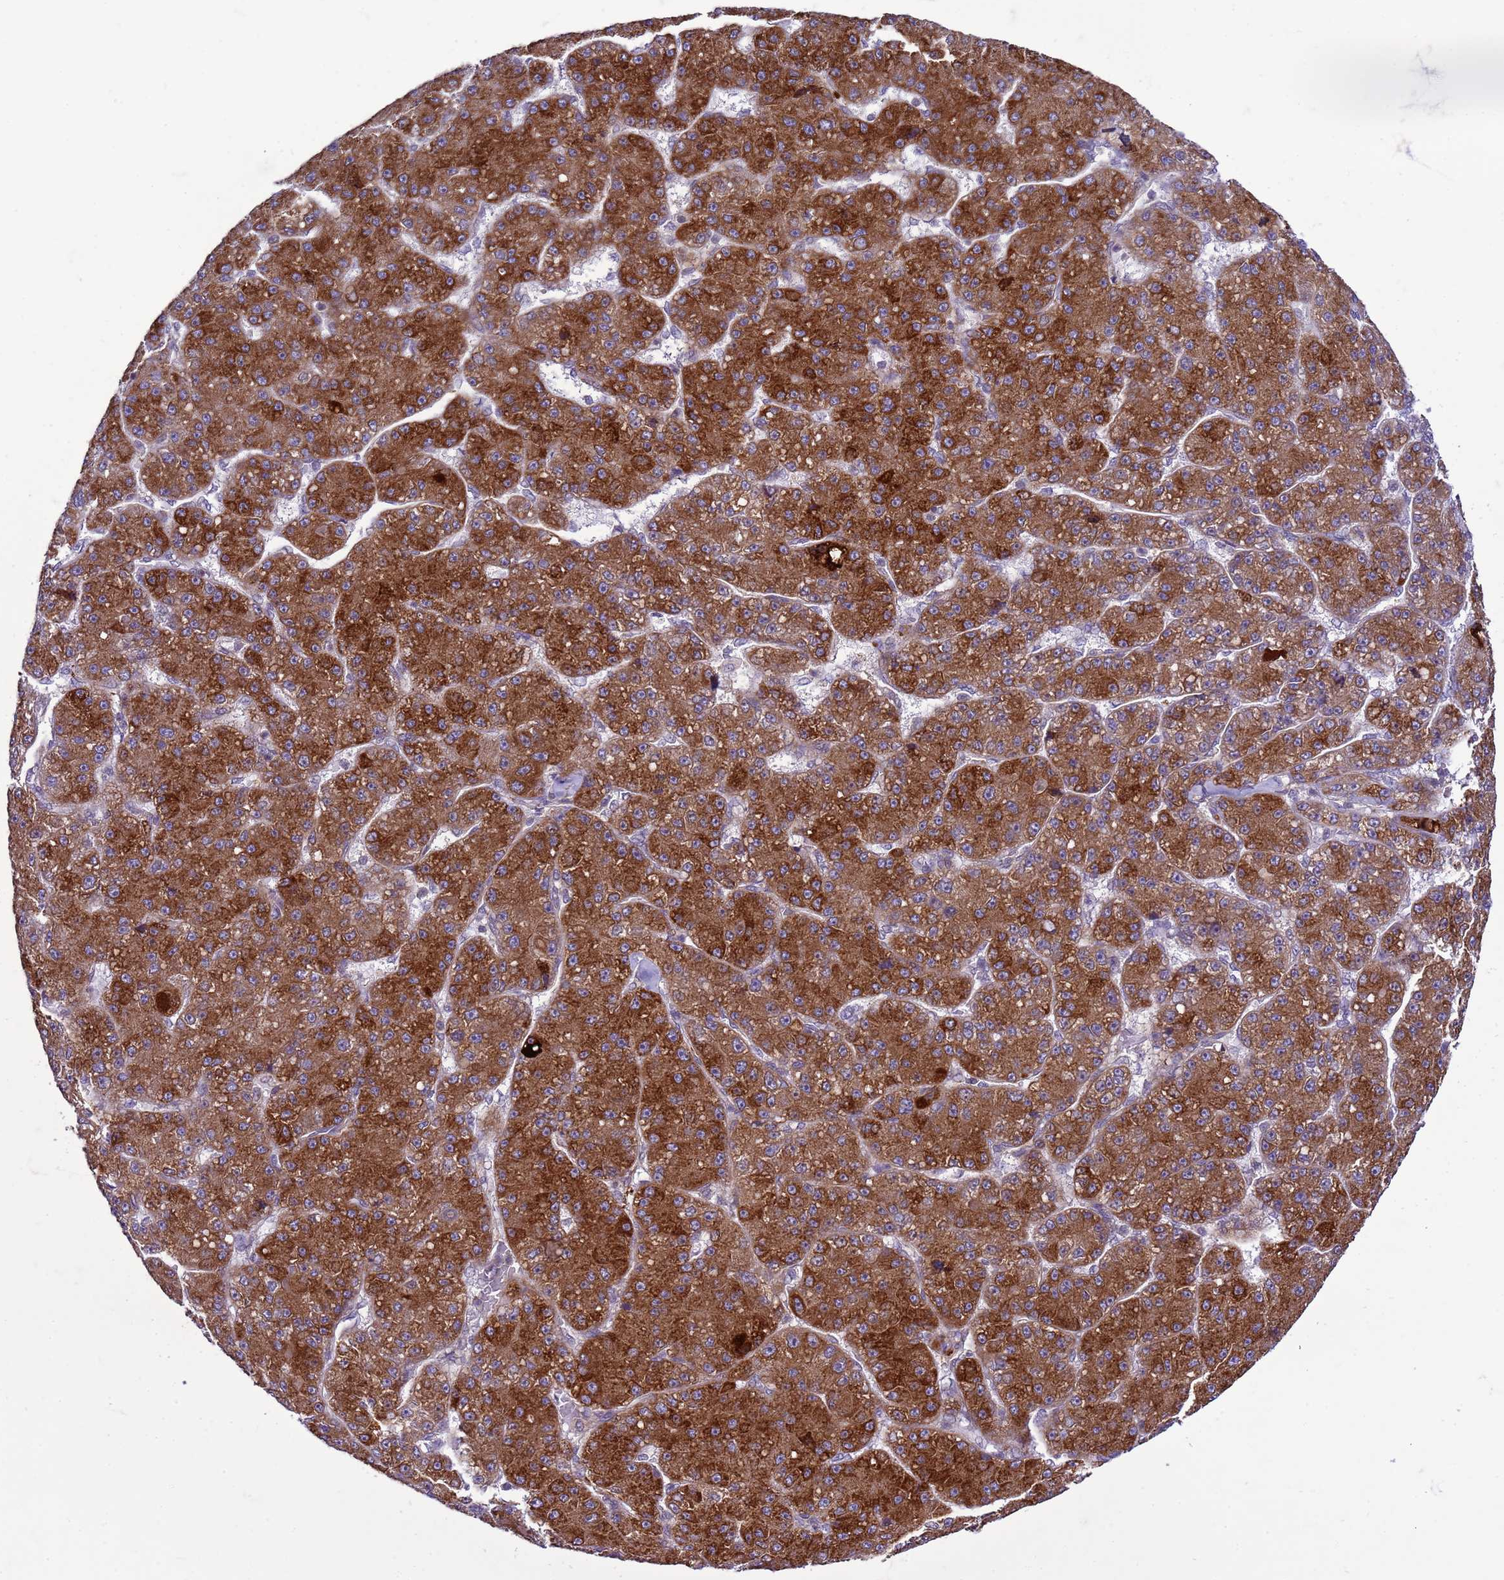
{"staining": {"intensity": "strong", "quantity": ">75%", "location": "cytoplasmic/membranous"}, "tissue": "liver cancer", "cell_type": "Tumor cells", "image_type": "cancer", "snomed": [{"axis": "morphology", "description": "Carcinoma, Hepatocellular, NOS"}, {"axis": "topography", "description": "Liver"}], "caption": "About >75% of tumor cells in liver hepatocellular carcinoma demonstrate strong cytoplasmic/membranous protein expression as visualized by brown immunohistochemical staining.", "gene": "GEN1", "patient": {"sex": "male", "age": 67}}